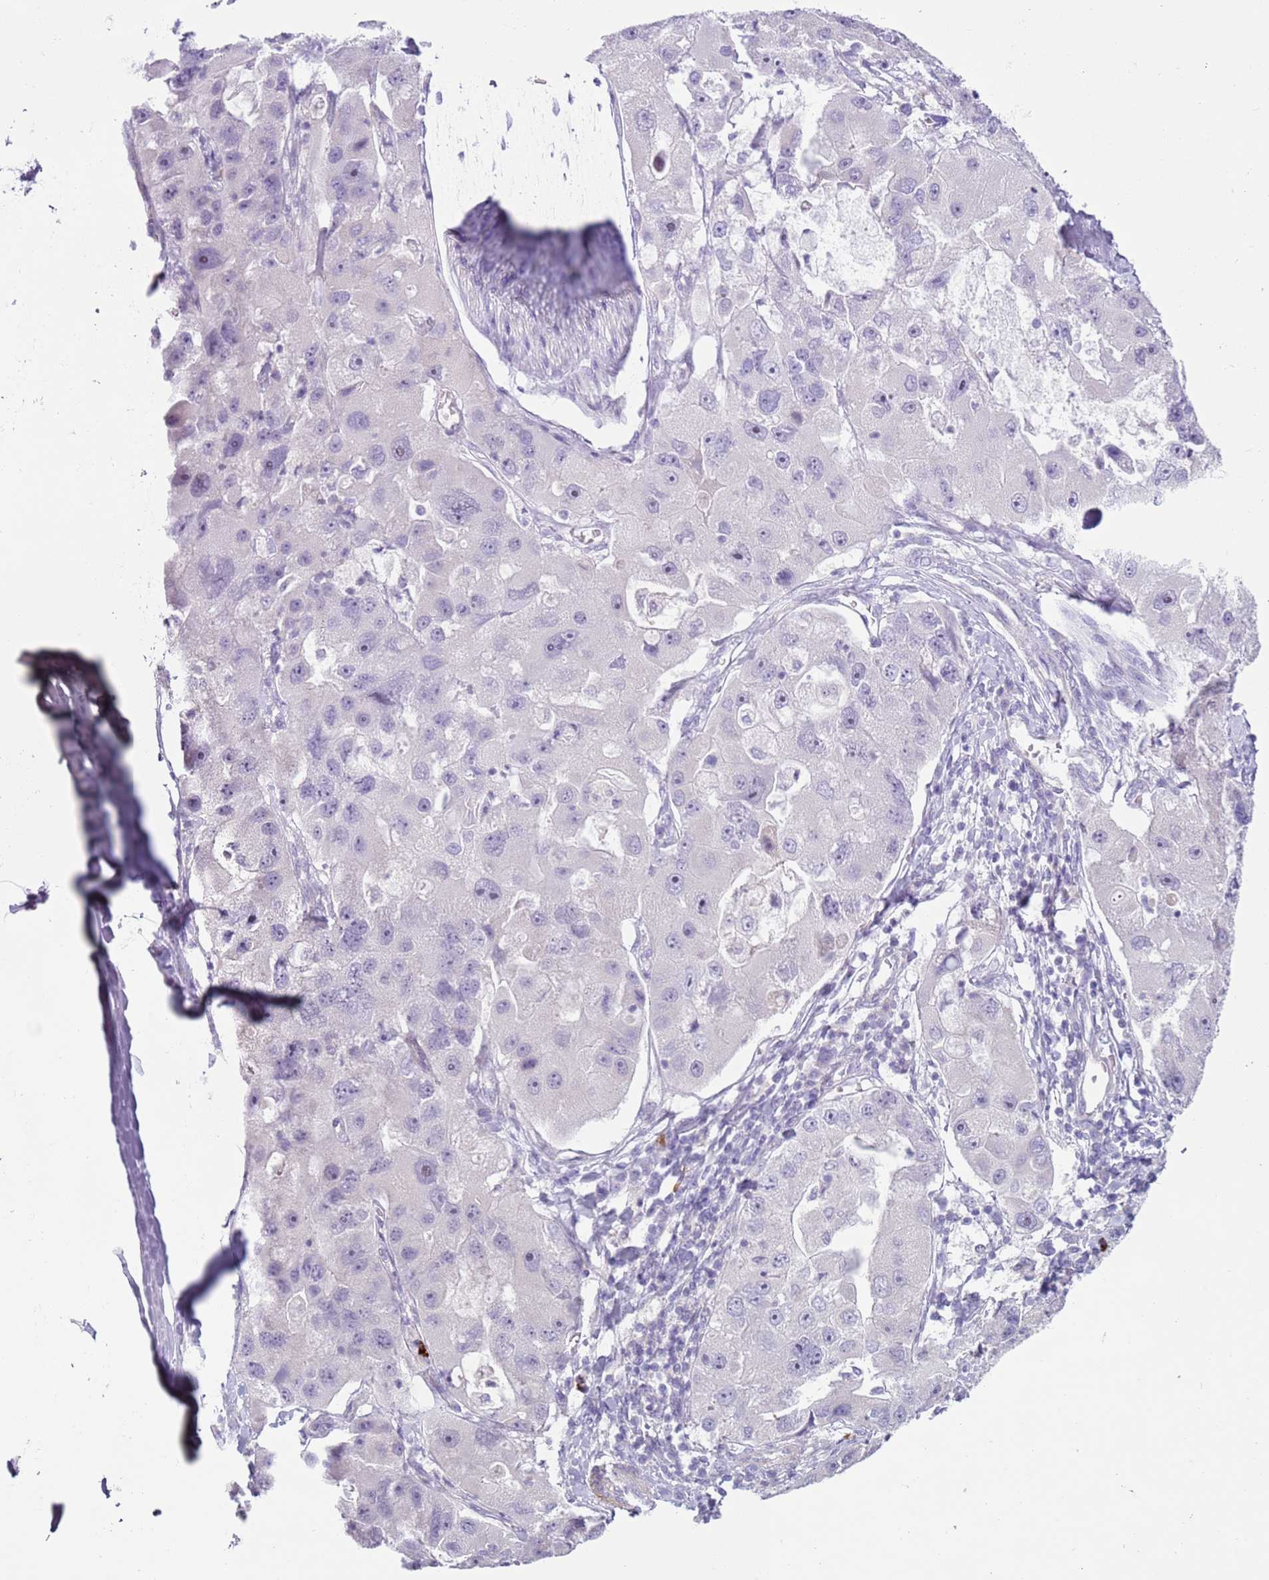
{"staining": {"intensity": "negative", "quantity": "none", "location": "none"}, "tissue": "lung cancer", "cell_type": "Tumor cells", "image_type": "cancer", "snomed": [{"axis": "morphology", "description": "Adenocarcinoma, NOS"}, {"axis": "topography", "description": "Lung"}], "caption": "There is no significant positivity in tumor cells of lung adenocarcinoma. (DAB (3,3'-diaminobenzidine) IHC, high magnification).", "gene": "ZNF239", "patient": {"sex": "female", "age": 54}}